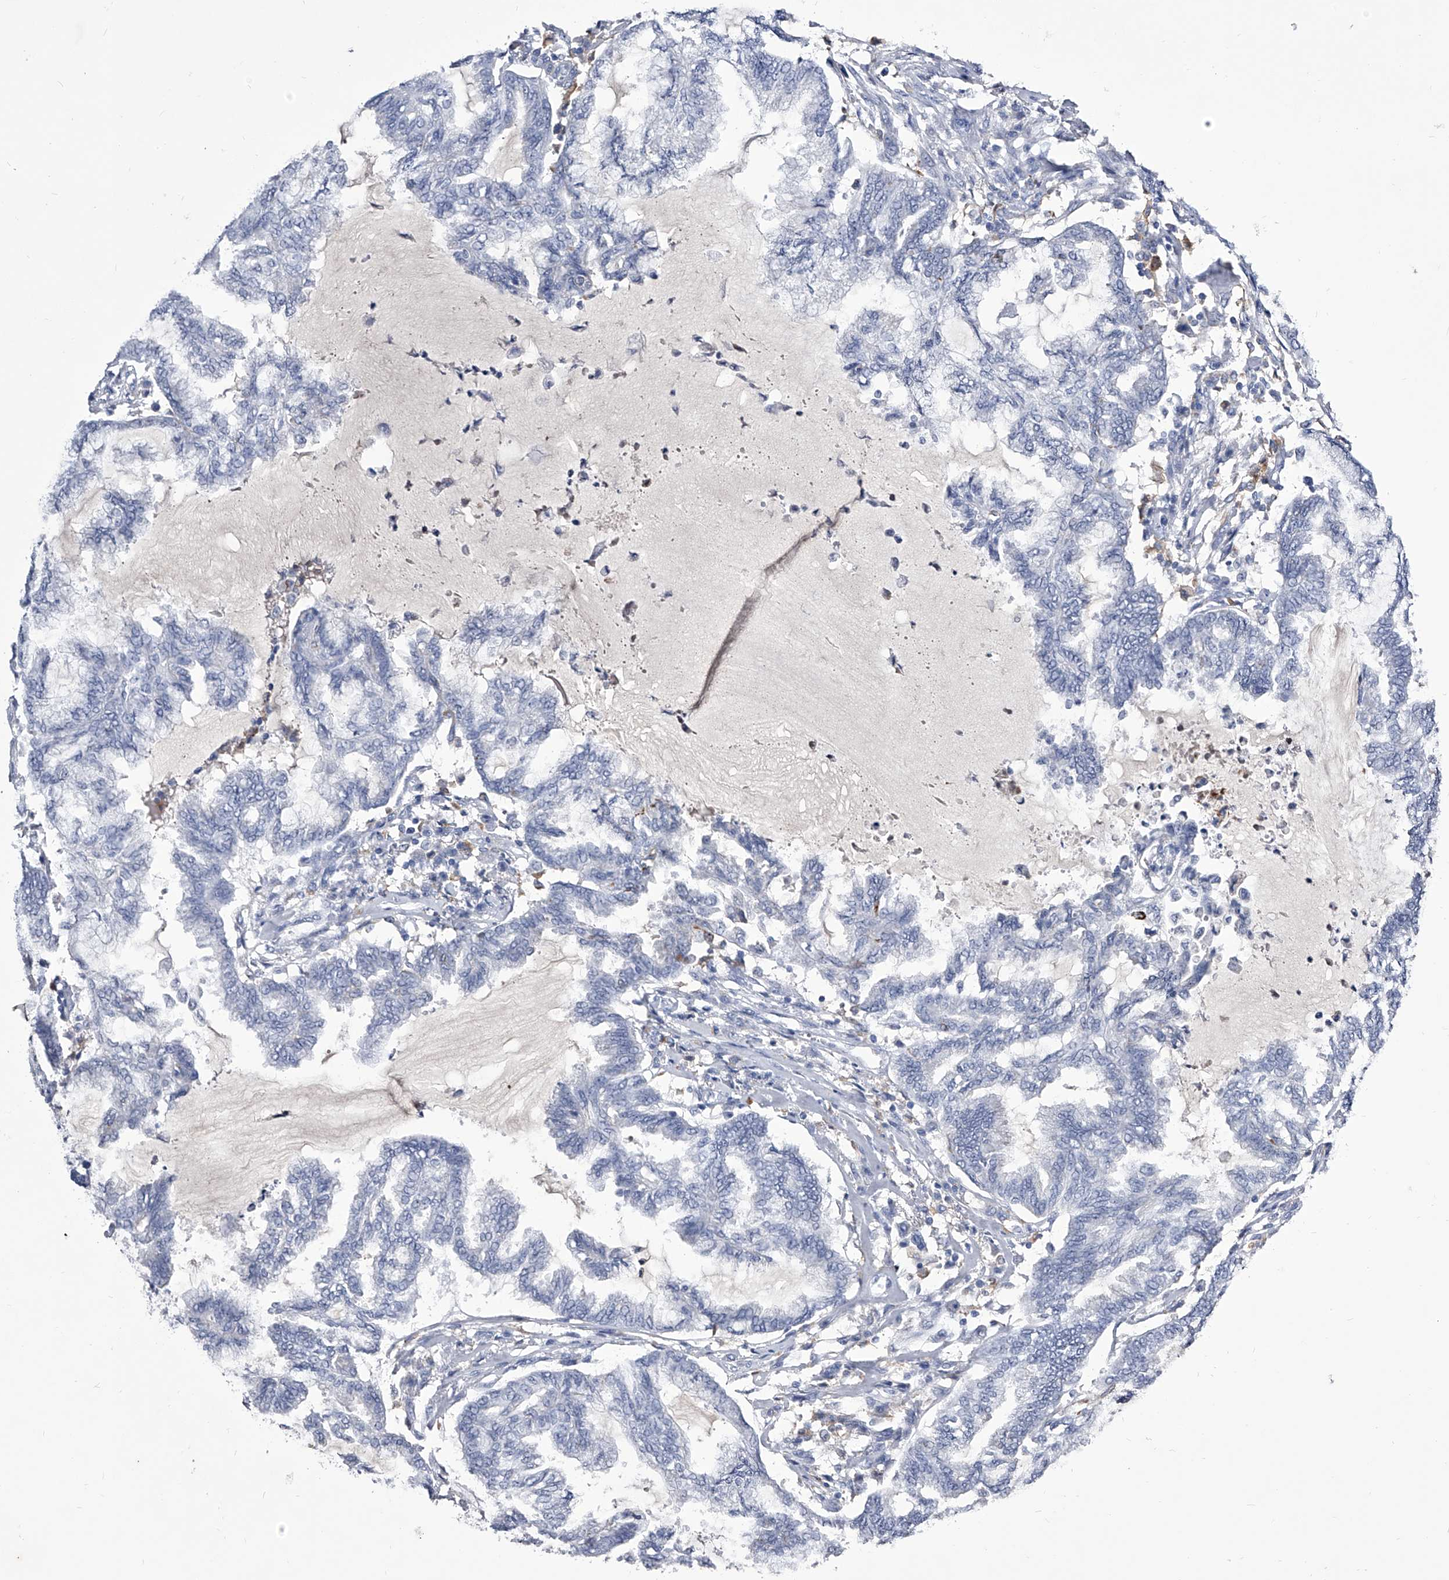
{"staining": {"intensity": "negative", "quantity": "none", "location": "none"}, "tissue": "endometrial cancer", "cell_type": "Tumor cells", "image_type": "cancer", "snomed": [{"axis": "morphology", "description": "Adenocarcinoma, NOS"}, {"axis": "topography", "description": "Endometrium"}], "caption": "Immunohistochemistry micrograph of endometrial cancer (adenocarcinoma) stained for a protein (brown), which demonstrates no positivity in tumor cells. (DAB (3,3'-diaminobenzidine) immunohistochemistry (IHC), high magnification).", "gene": "CRISP2", "patient": {"sex": "female", "age": 86}}